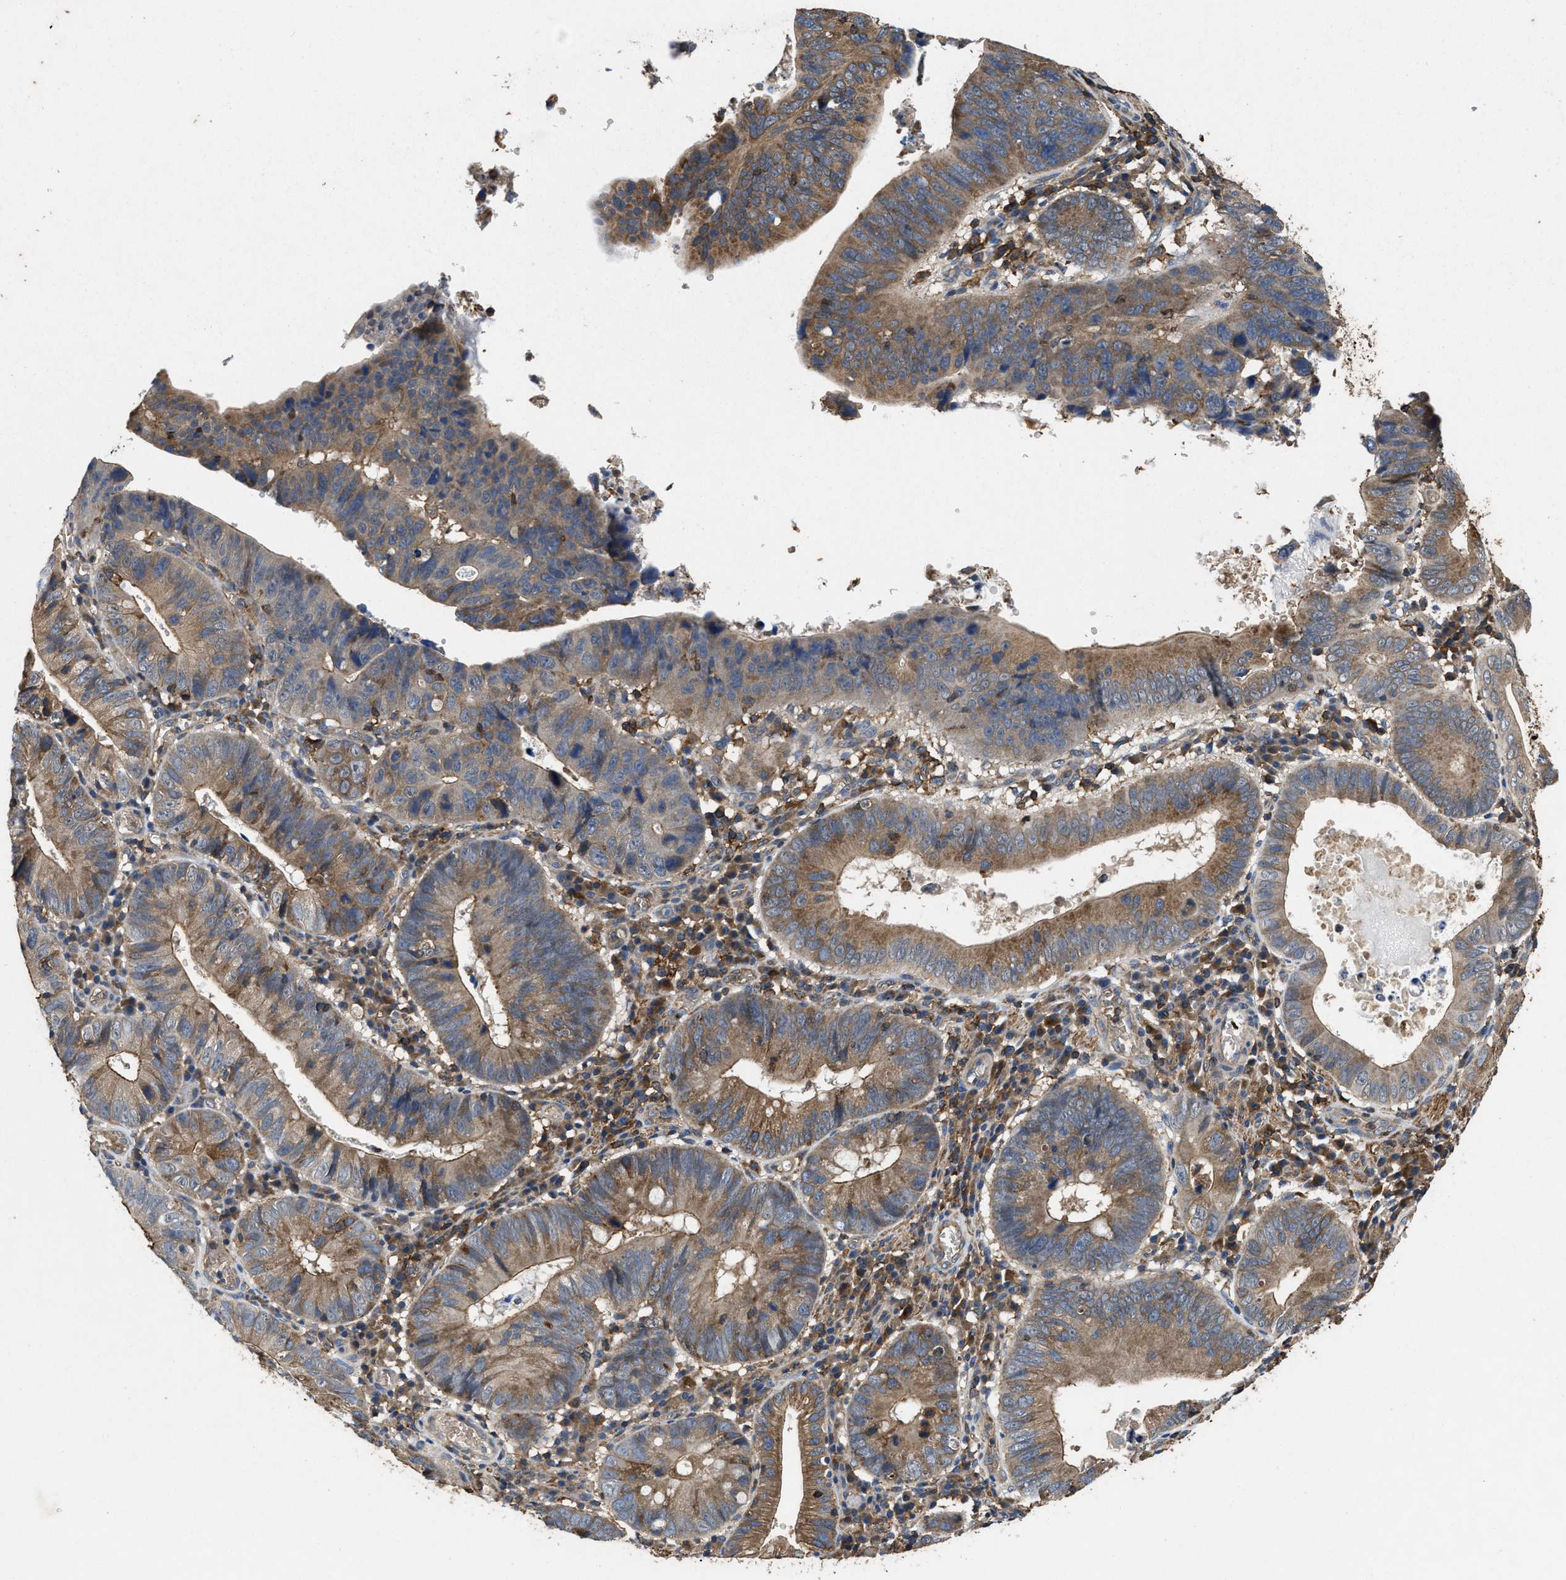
{"staining": {"intensity": "moderate", "quantity": ">75%", "location": "cytoplasmic/membranous"}, "tissue": "stomach cancer", "cell_type": "Tumor cells", "image_type": "cancer", "snomed": [{"axis": "morphology", "description": "Adenocarcinoma, NOS"}, {"axis": "topography", "description": "Stomach"}], "caption": "DAB immunohistochemical staining of stomach cancer shows moderate cytoplasmic/membranous protein staining in approximately >75% of tumor cells.", "gene": "LINGO2", "patient": {"sex": "male", "age": 59}}